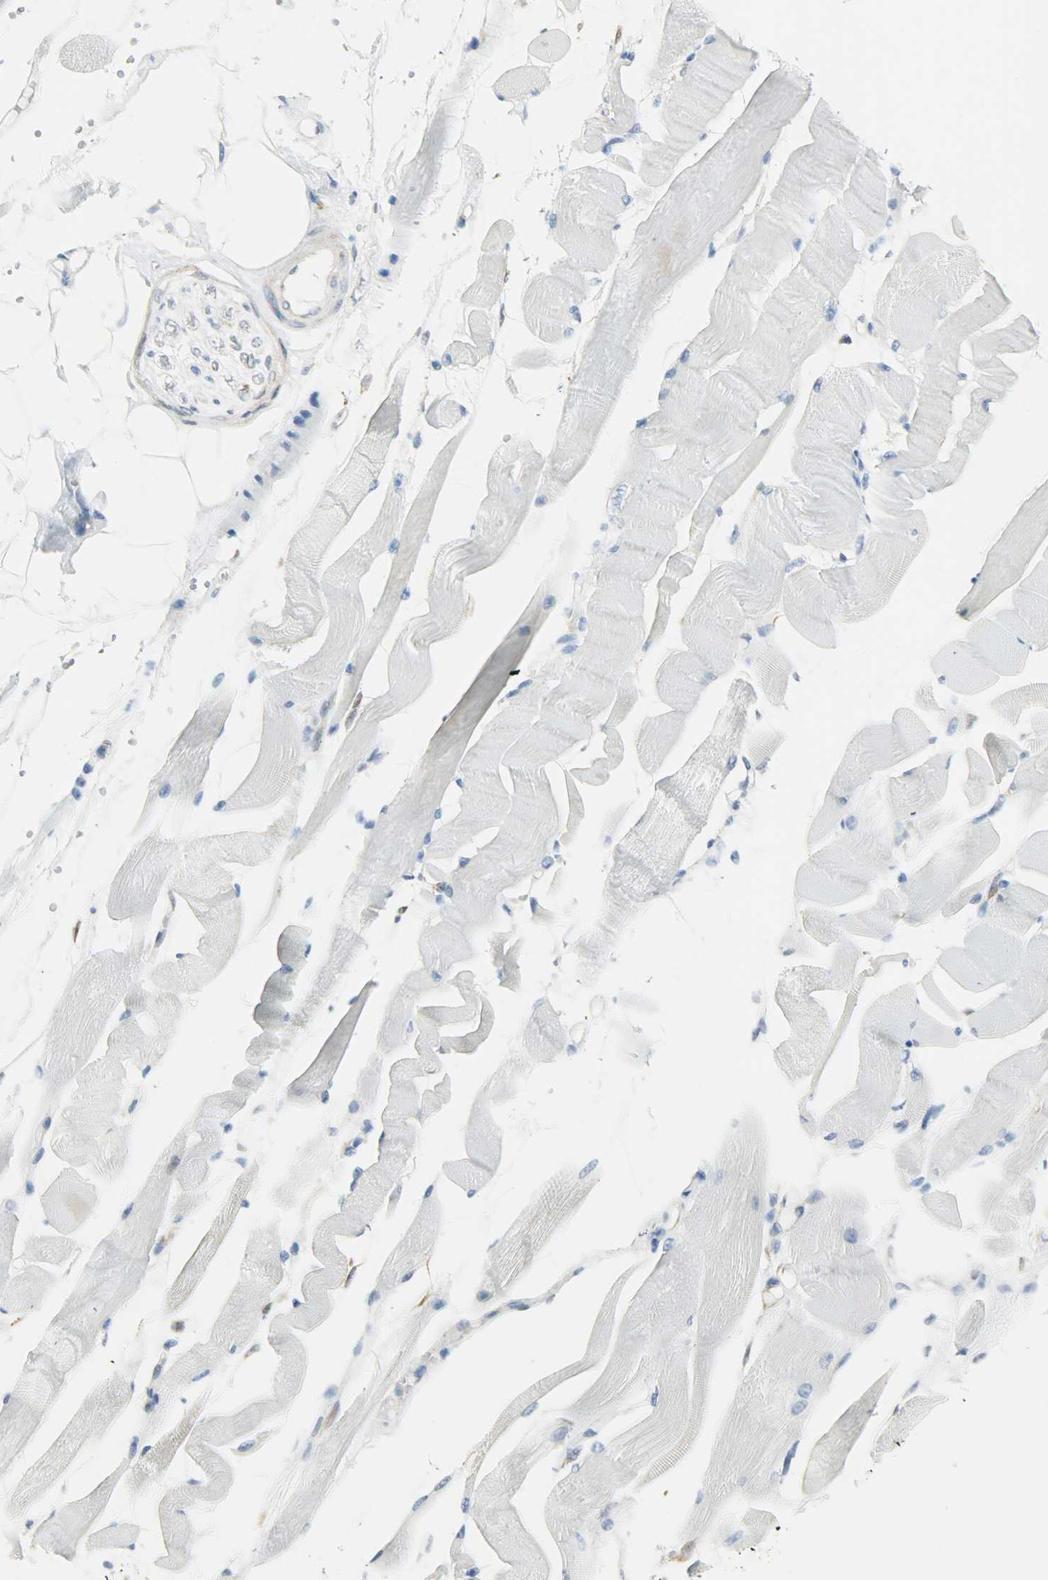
{"staining": {"intensity": "negative", "quantity": "none", "location": "none"}, "tissue": "skeletal muscle", "cell_type": "Myocytes", "image_type": "normal", "snomed": [{"axis": "morphology", "description": "Normal tissue, NOS"}, {"axis": "topography", "description": "Skeletal muscle"}, {"axis": "topography", "description": "Peripheral nerve tissue"}], "caption": "High power microscopy micrograph of an immunohistochemistry (IHC) image of unremarkable skeletal muscle, revealing no significant positivity in myocytes.", "gene": "PKD2", "patient": {"sex": "female", "age": 84}}